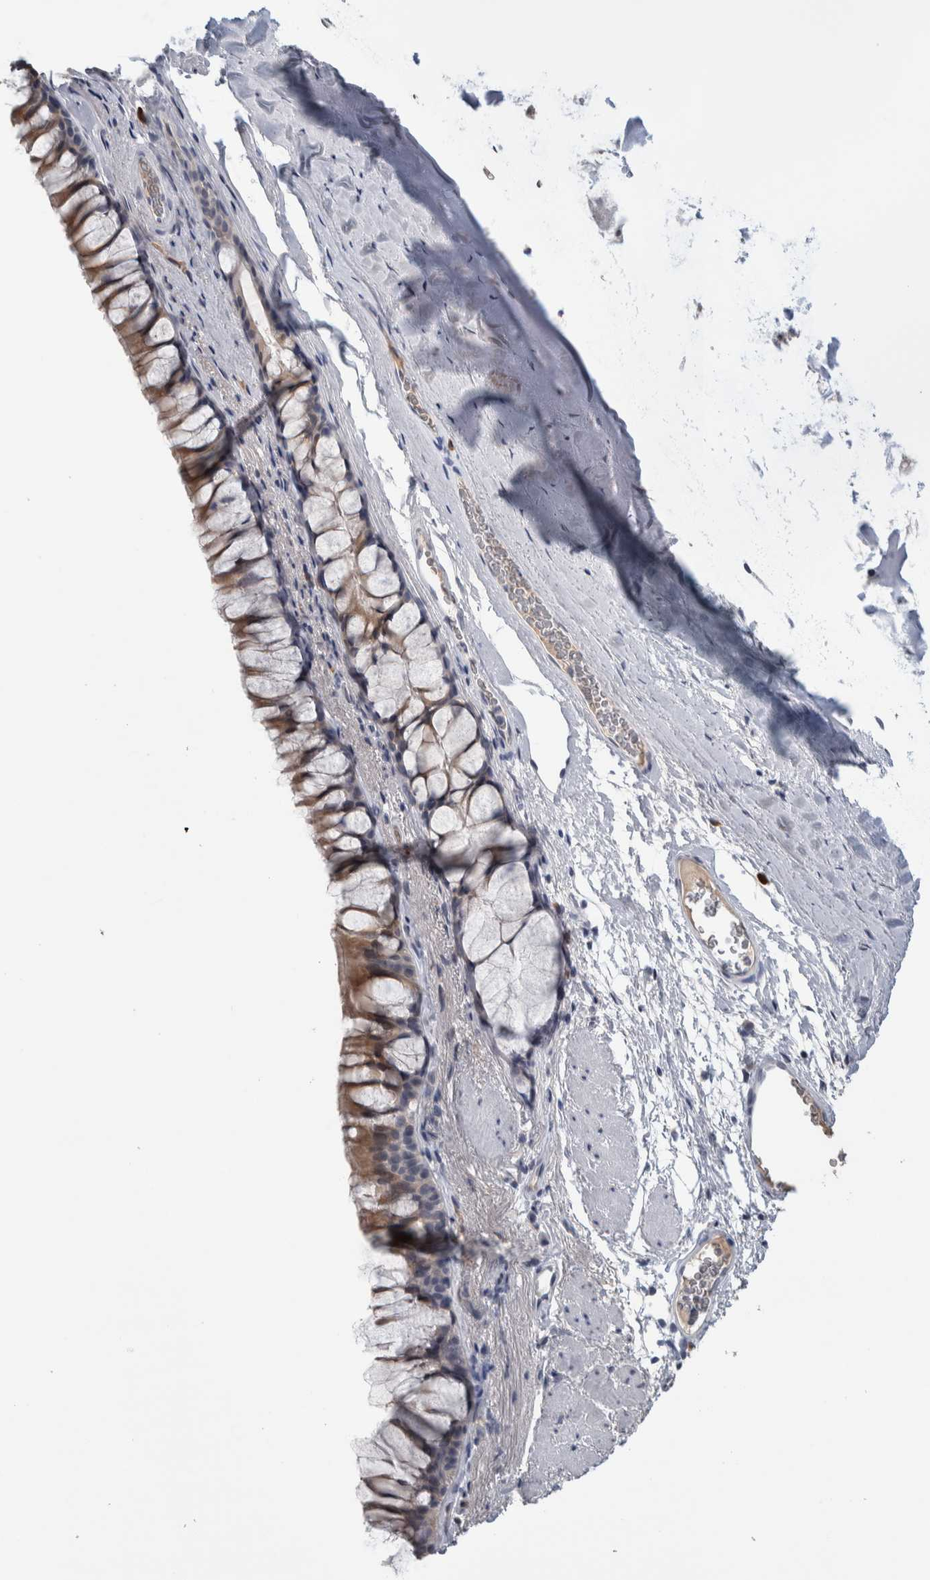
{"staining": {"intensity": "moderate", "quantity": ">75%", "location": "cytoplasmic/membranous"}, "tissue": "bronchus", "cell_type": "Respiratory epithelial cells", "image_type": "normal", "snomed": [{"axis": "morphology", "description": "Normal tissue, NOS"}, {"axis": "topography", "description": "Cartilage tissue"}, {"axis": "topography", "description": "Bronchus"}], "caption": "Moderate cytoplasmic/membranous staining is present in about >75% of respiratory epithelial cells in unremarkable bronchus.", "gene": "TMEM102", "patient": {"sex": "female", "age": 53}}